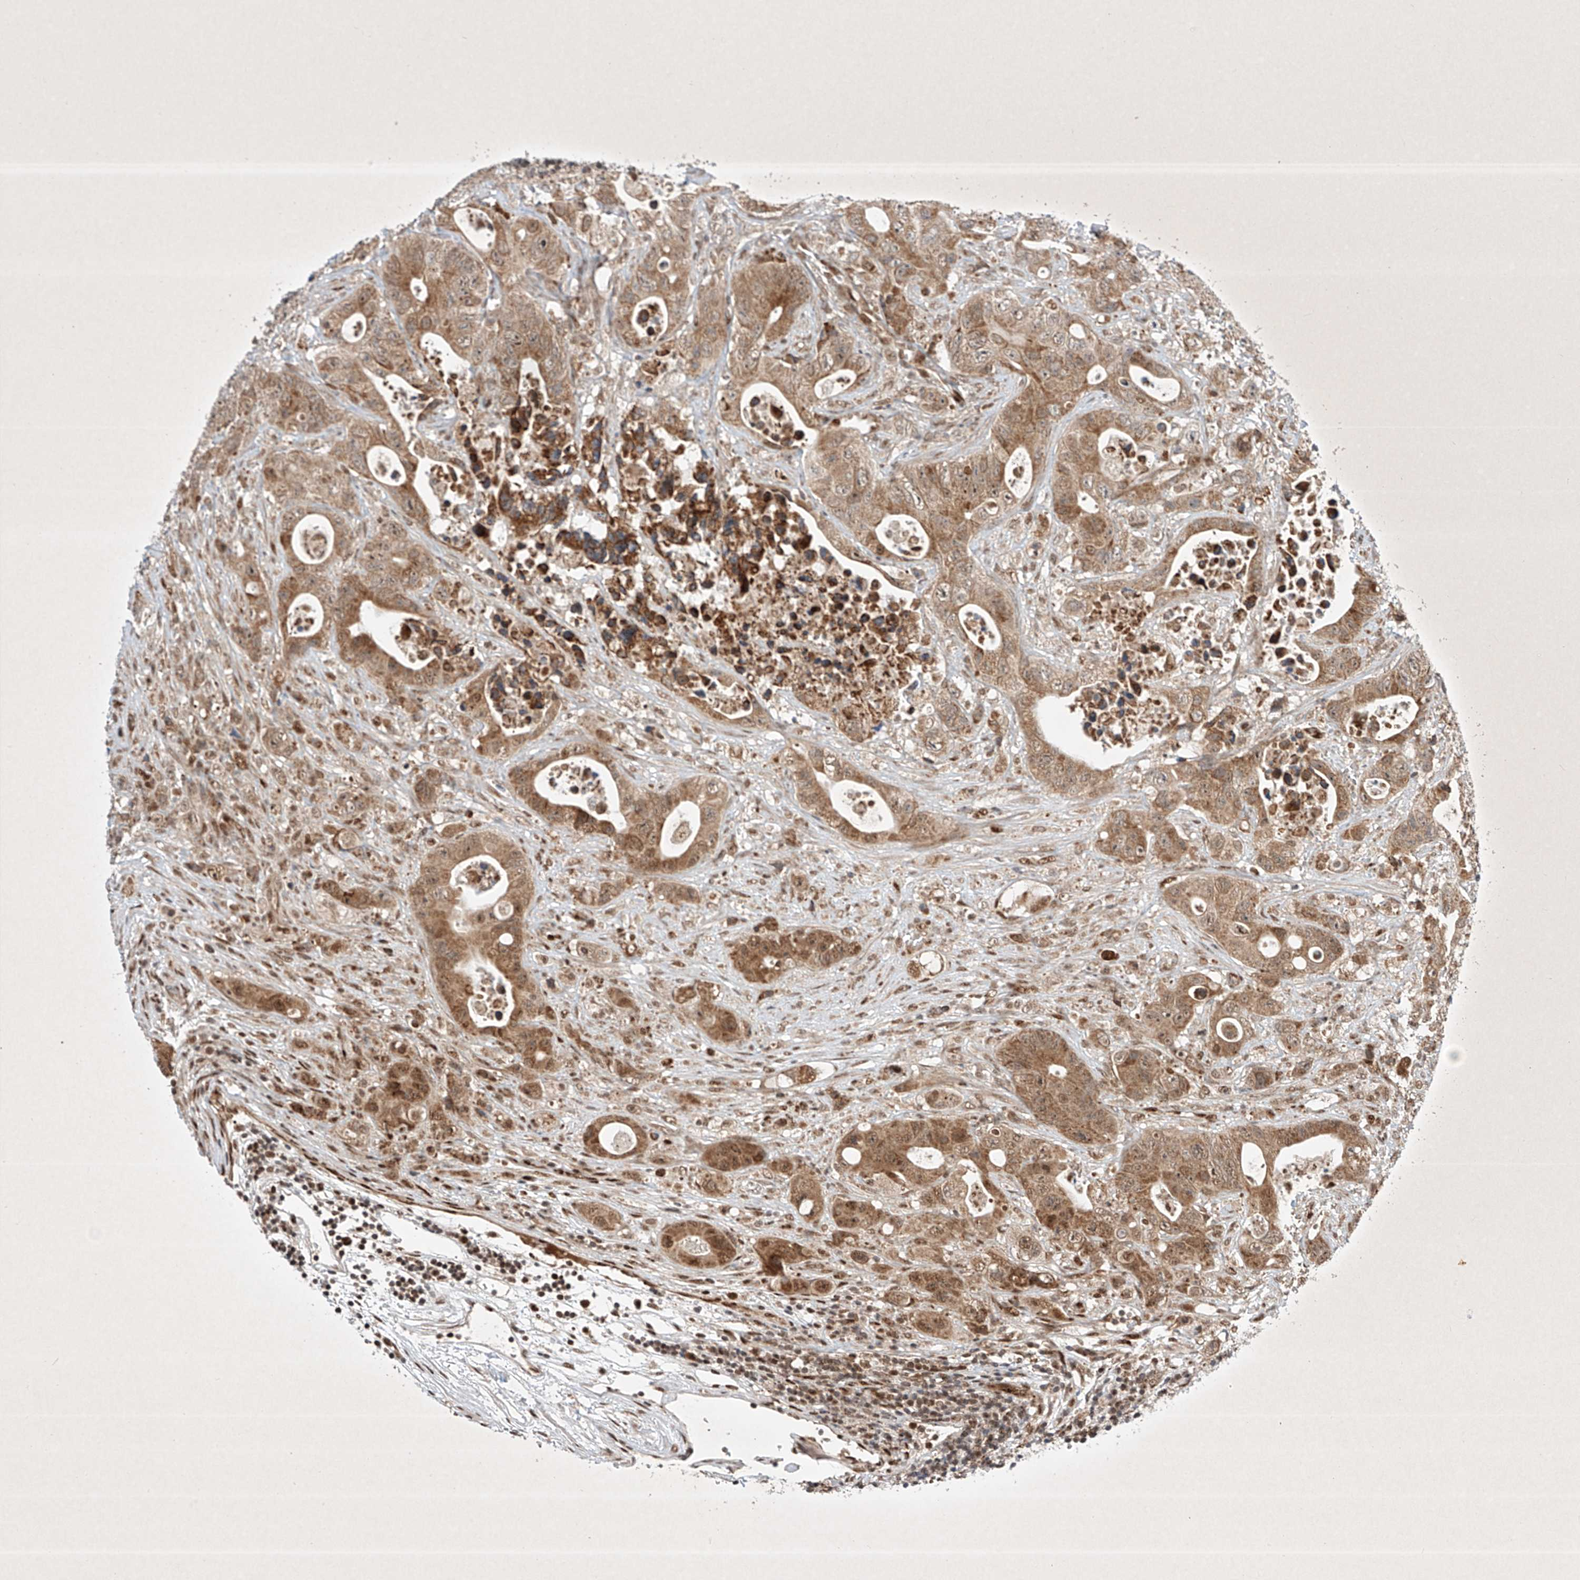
{"staining": {"intensity": "moderate", "quantity": ">75%", "location": "cytoplasmic/membranous"}, "tissue": "colorectal cancer", "cell_type": "Tumor cells", "image_type": "cancer", "snomed": [{"axis": "morphology", "description": "Adenocarcinoma, NOS"}, {"axis": "topography", "description": "Colon"}], "caption": "Brown immunohistochemical staining in colorectal cancer (adenocarcinoma) shows moderate cytoplasmic/membranous positivity in about >75% of tumor cells.", "gene": "EPG5", "patient": {"sex": "female", "age": 46}}